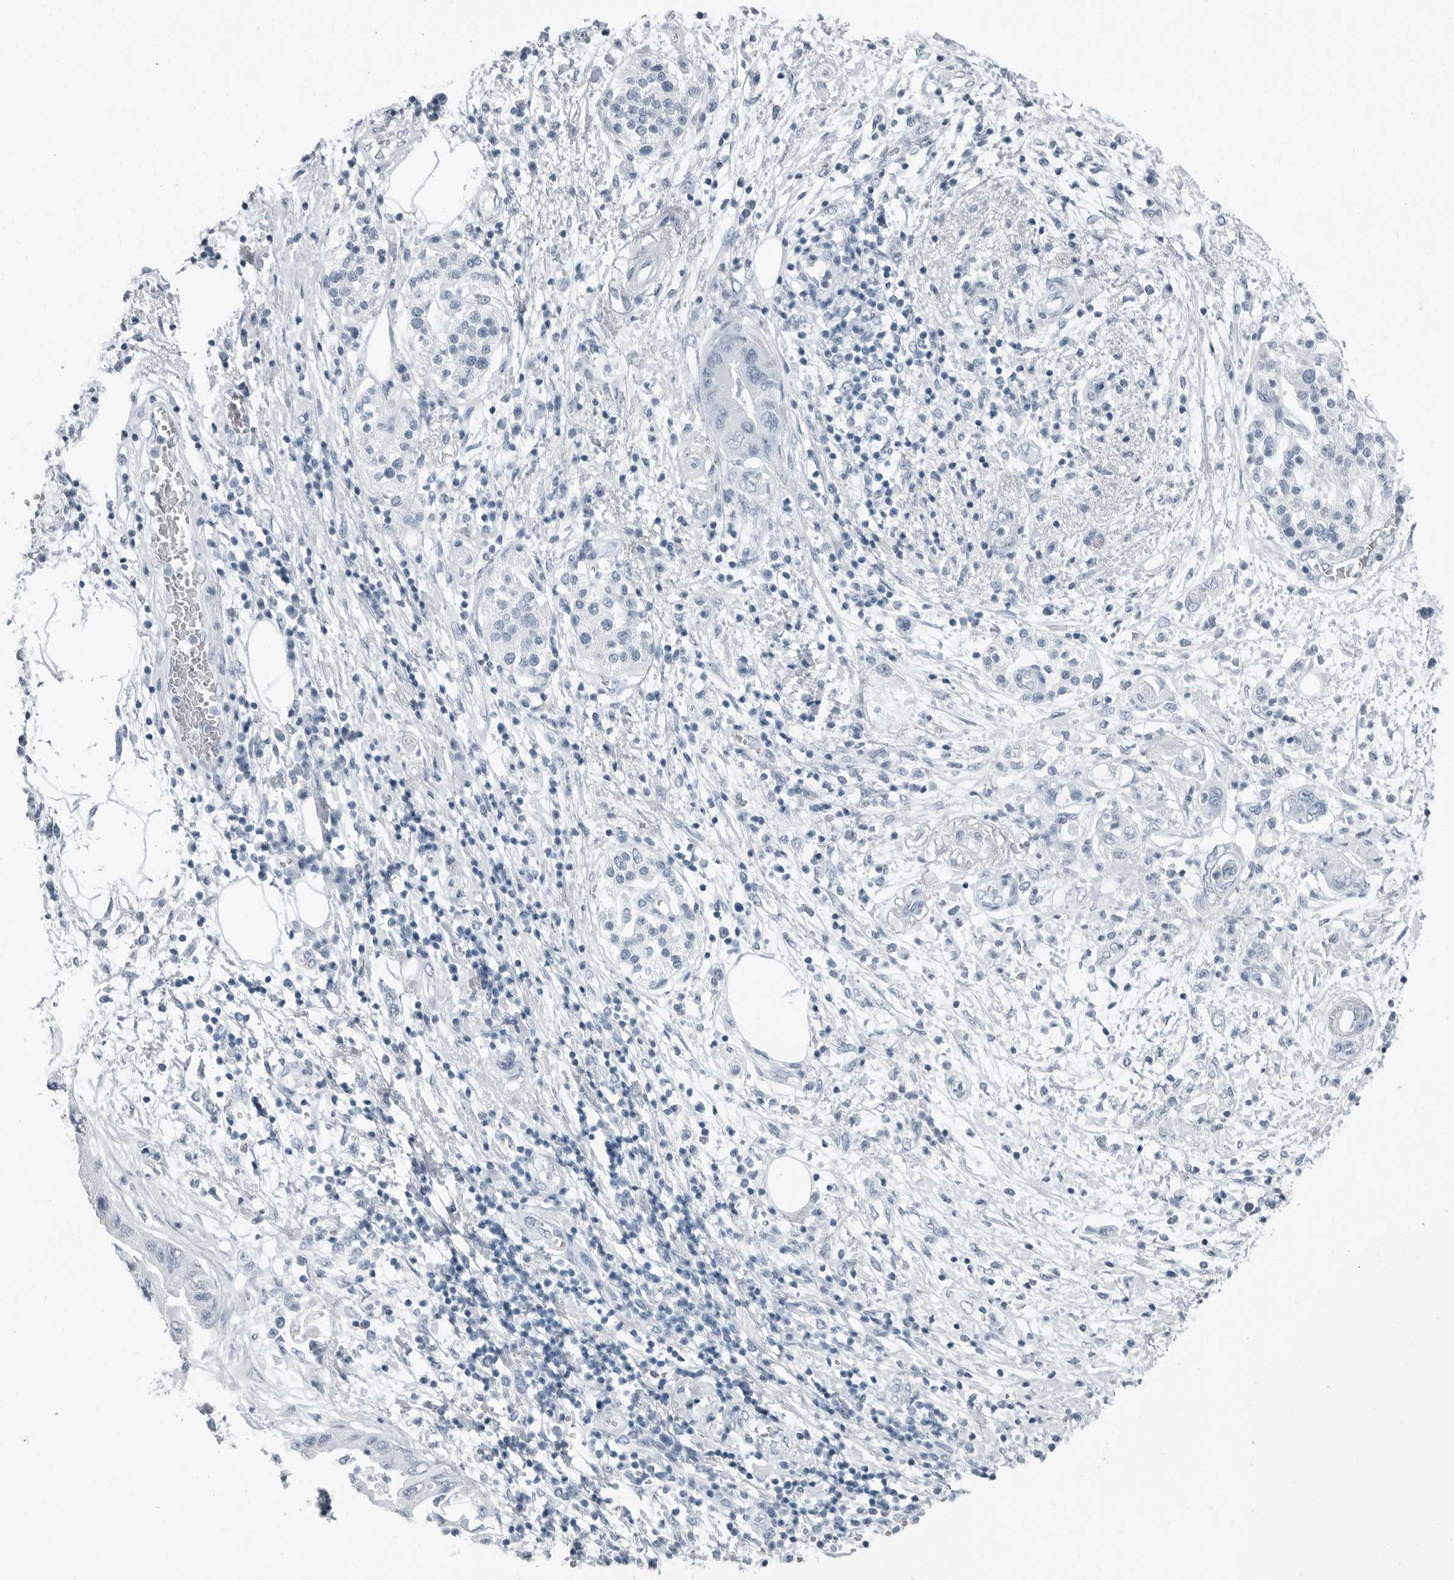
{"staining": {"intensity": "negative", "quantity": "none", "location": "none"}, "tissue": "pancreatic cancer", "cell_type": "Tumor cells", "image_type": "cancer", "snomed": [{"axis": "morphology", "description": "Adenocarcinoma, NOS"}, {"axis": "topography", "description": "Pancreas"}], "caption": "DAB immunohistochemical staining of human pancreatic cancer (adenocarcinoma) reveals no significant expression in tumor cells.", "gene": "FABP6", "patient": {"sex": "female", "age": 73}}